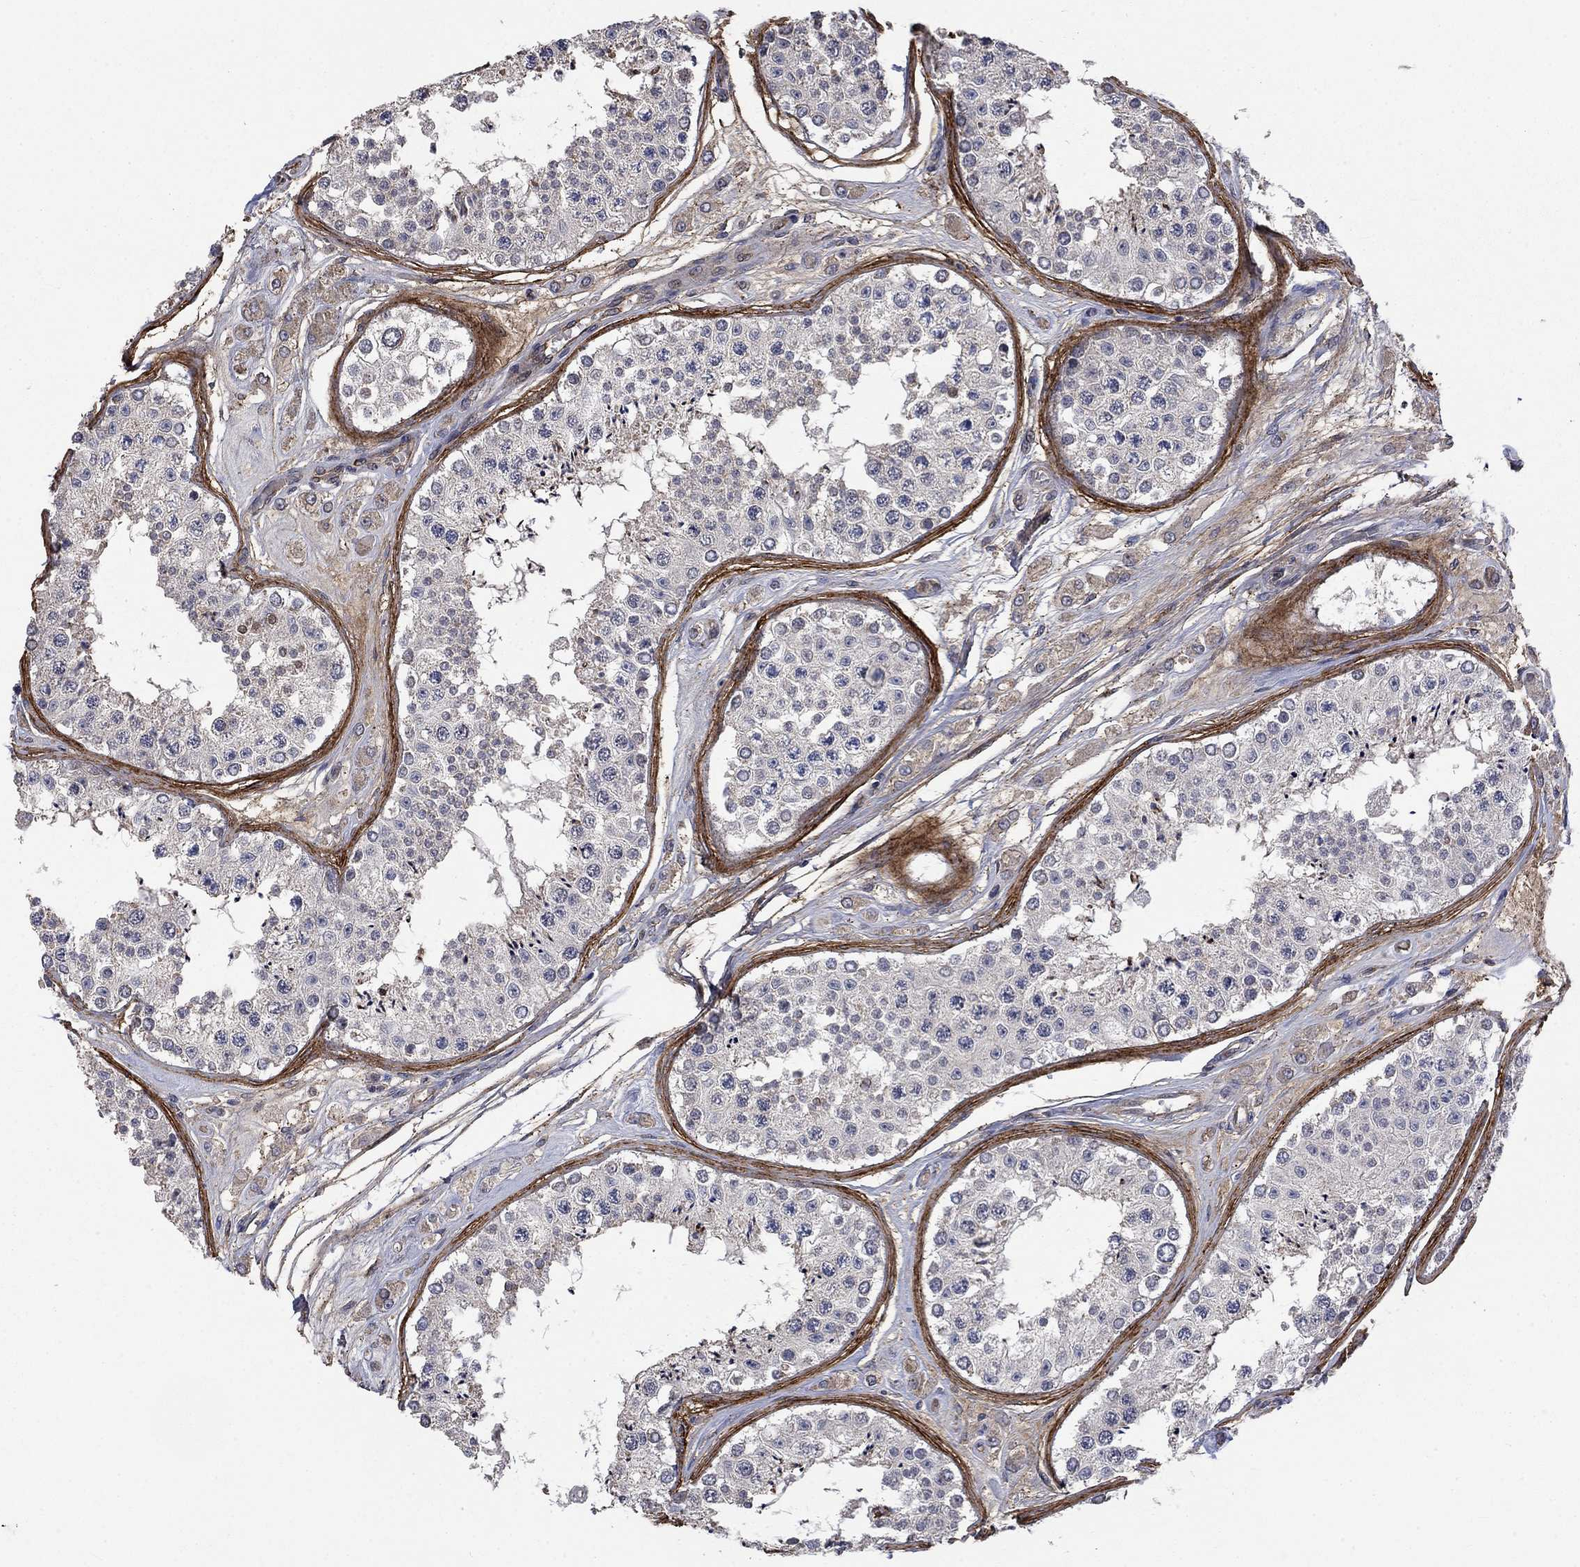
{"staining": {"intensity": "negative", "quantity": "none", "location": "none"}, "tissue": "testis", "cell_type": "Cells in seminiferous ducts", "image_type": "normal", "snomed": [{"axis": "morphology", "description": "Normal tissue, NOS"}, {"axis": "topography", "description": "Testis"}], "caption": "The immunohistochemistry micrograph has no significant expression in cells in seminiferous ducts of testis. The staining is performed using DAB (3,3'-diaminobenzidine) brown chromogen with nuclei counter-stained in using hematoxylin.", "gene": "VCAN", "patient": {"sex": "male", "age": 25}}